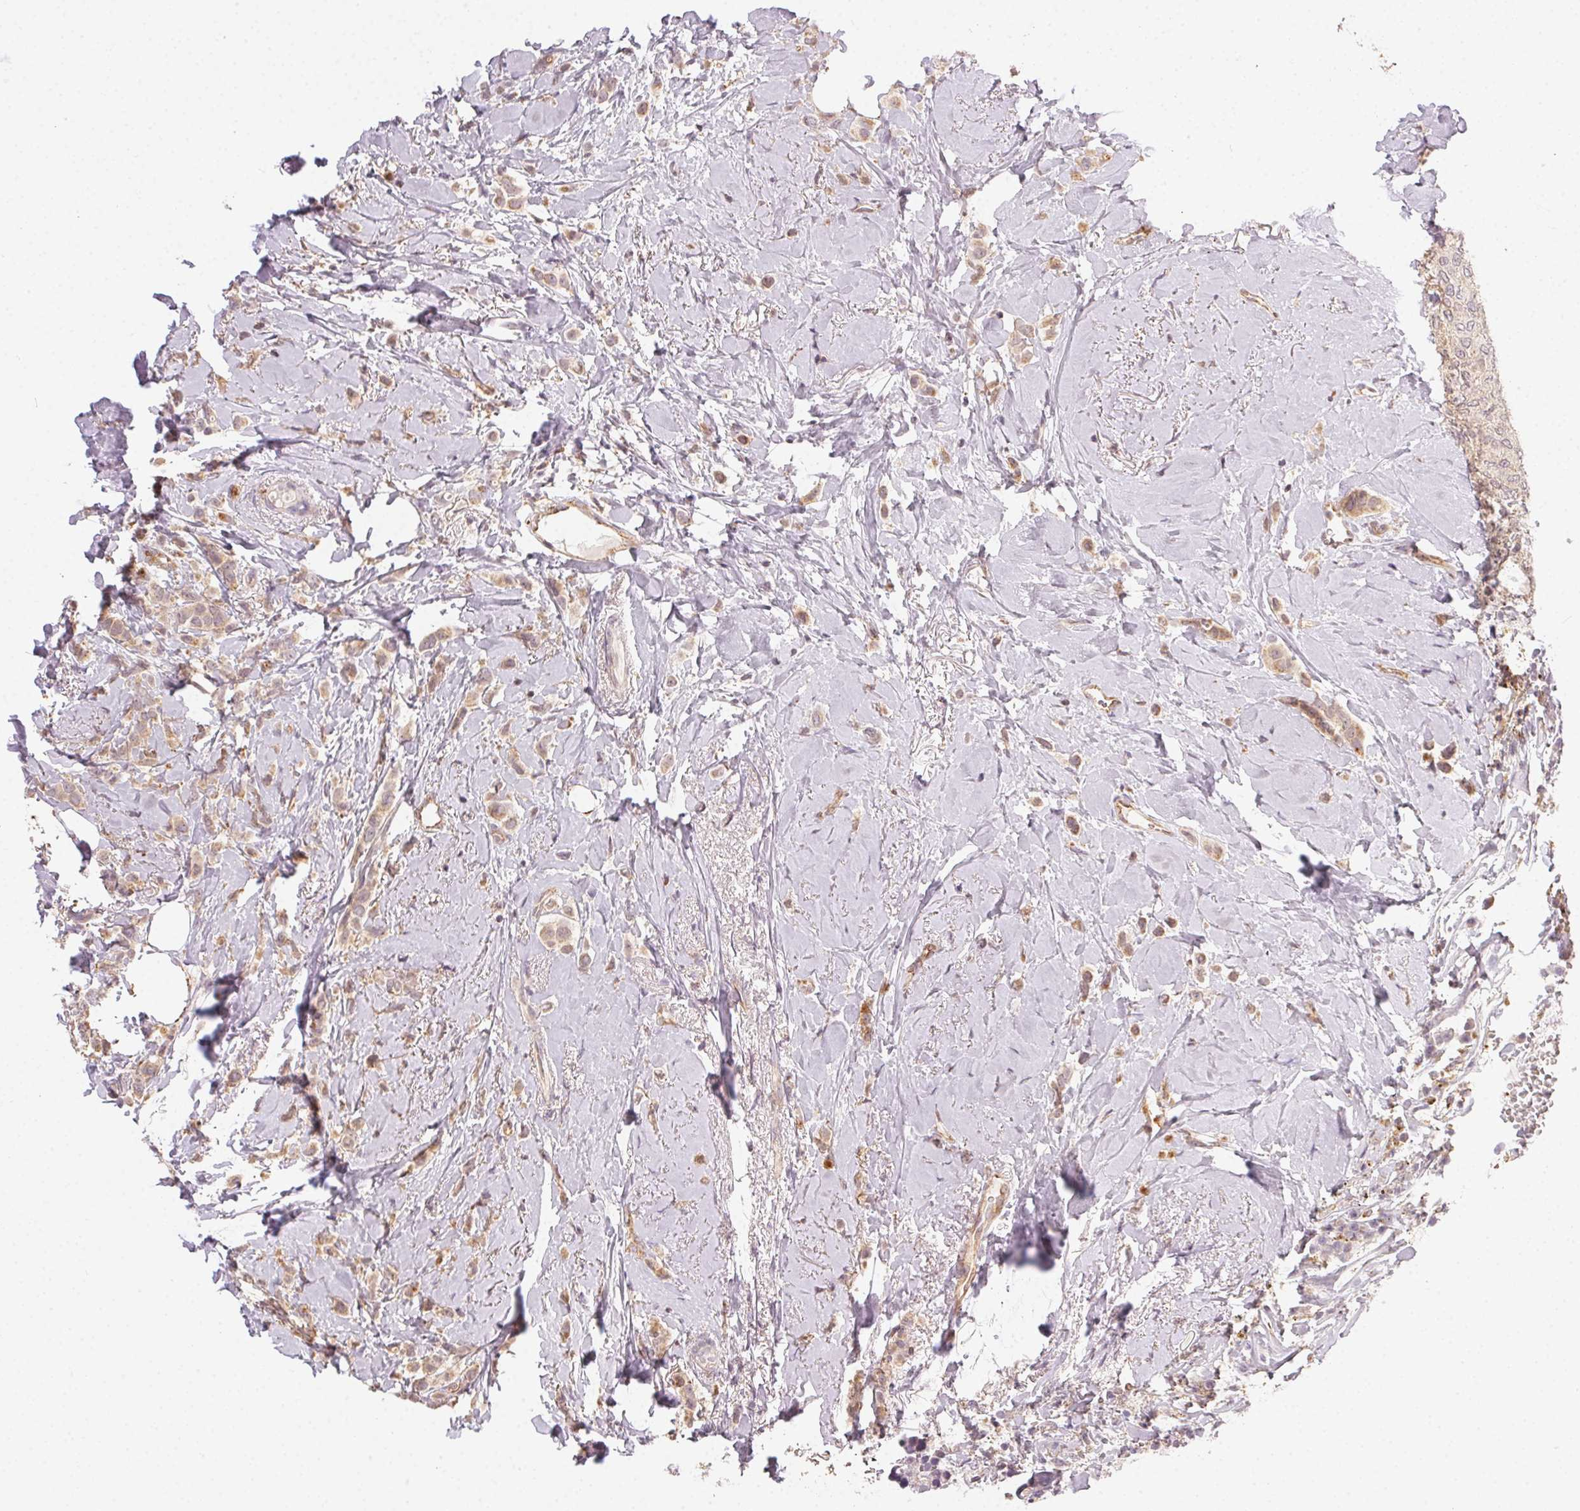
{"staining": {"intensity": "weak", "quantity": ">75%", "location": "cytoplasmic/membranous"}, "tissue": "breast cancer", "cell_type": "Tumor cells", "image_type": "cancer", "snomed": [{"axis": "morphology", "description": "Lobular carcinoma"}, {"axis": "topography", "description": "Breast"}], "caption": "Tumor cells exhibit low levels of weak cytoplasmic/membranous positivity in about >75% of cells in human lobular carcinoma (breast).", "gene": "NCOA4", "patient": {"sex": "female", "age": 66}}